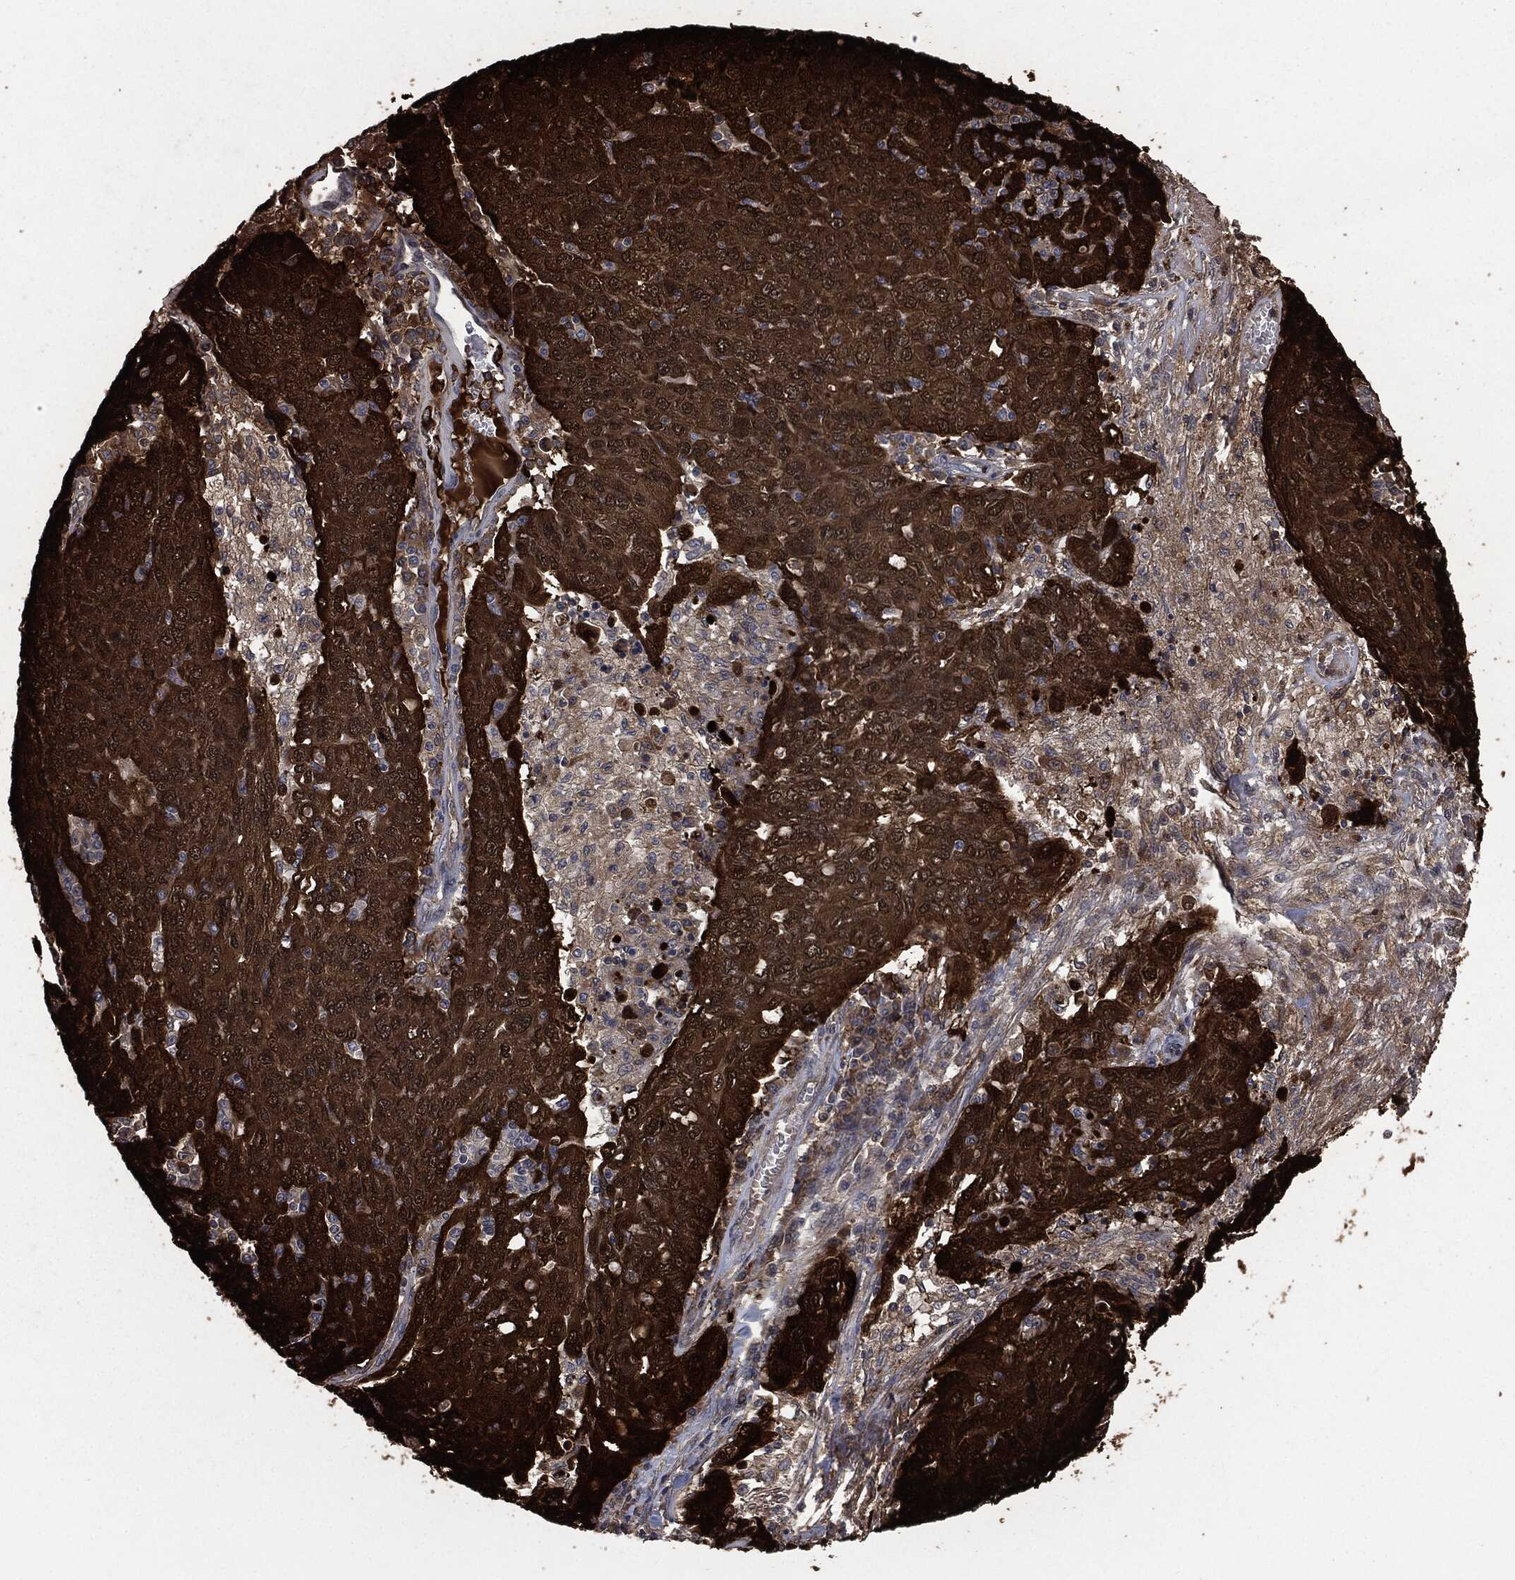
{"staining": {"intensity": "strong", "quantity": ">75%", "location": "cytoplasmic/membranous"}, "tissue": "ovarian cancer", "cell_type": "Tumor cells", "image_type": "cancer", "snomed": [{"axis": "morphology", "description": "Carcinoma, endometroid"}, {"axis": "topography", "description": "Ovary"}], "caption": "Ovarian cancer (endometroid carcinoma) stained for a protein shows strong cytoplasmic/membranous positivity in tumor cells. Immunohistochemistry (ihc) stains the protein in brown and the nuclei are stained blue.", "gene": "CRABP2", "patient": {"sex": "female", "age": 50}}